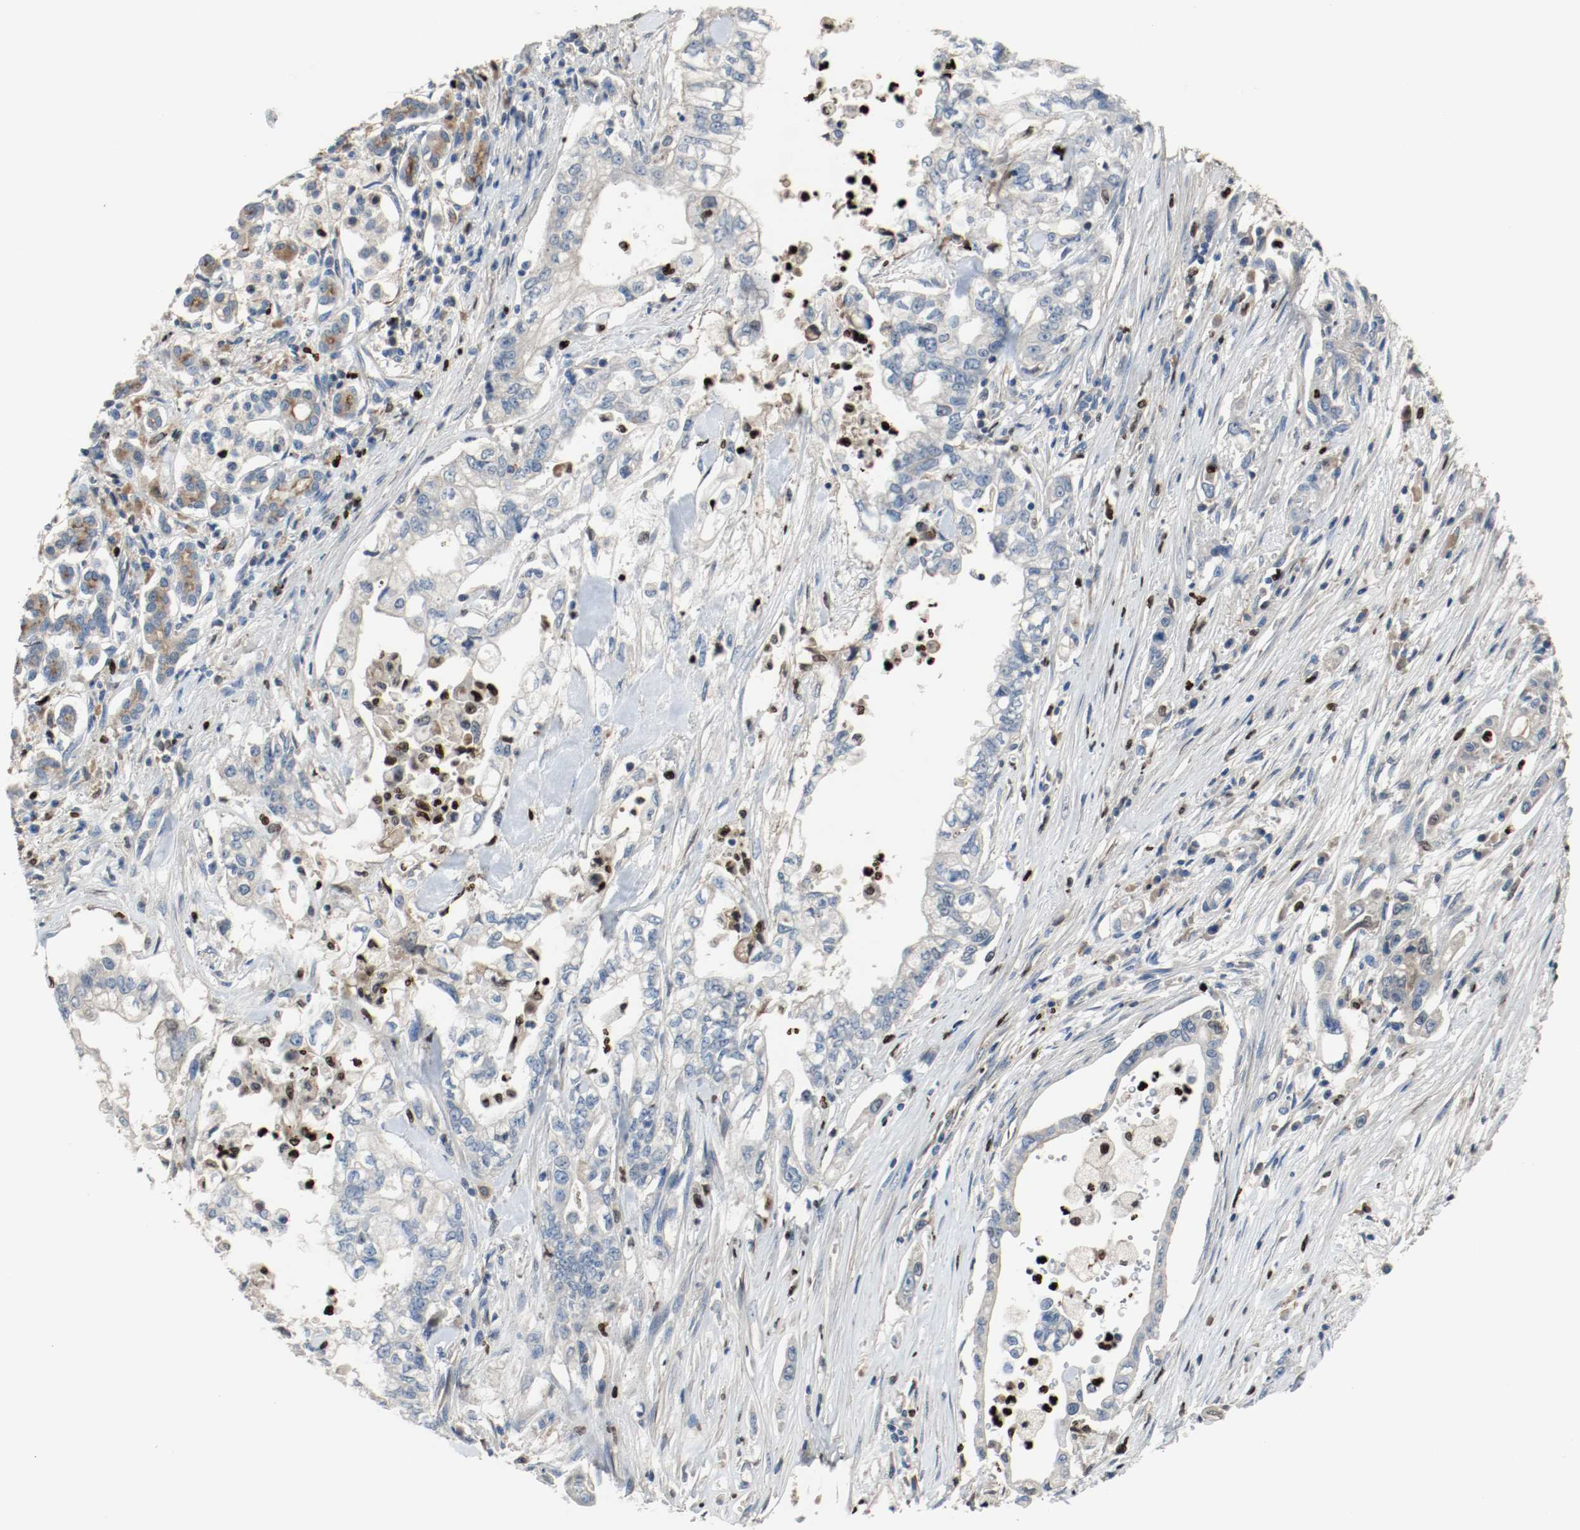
{"staining": {"intensity": "negative", "quantity": "none", "location": "none"}, "tissue": "pancreatic cancer", "cell_type": "Tumor cells", "image_type": "cancer", "snomed": [{"axis": "morphology", "description": "Normal tissue, NOS"}, {"axis": "topography", "description": "Pancreas"}], "caption": "IHC image of neoplastic tissue: pancreatic cancer stained with DAB (3,3'-diaminobenzidine) shows no significant protein expression in tumor cells.", "gene": "BLK", "patient": {"sex": "male", "age": 42}}